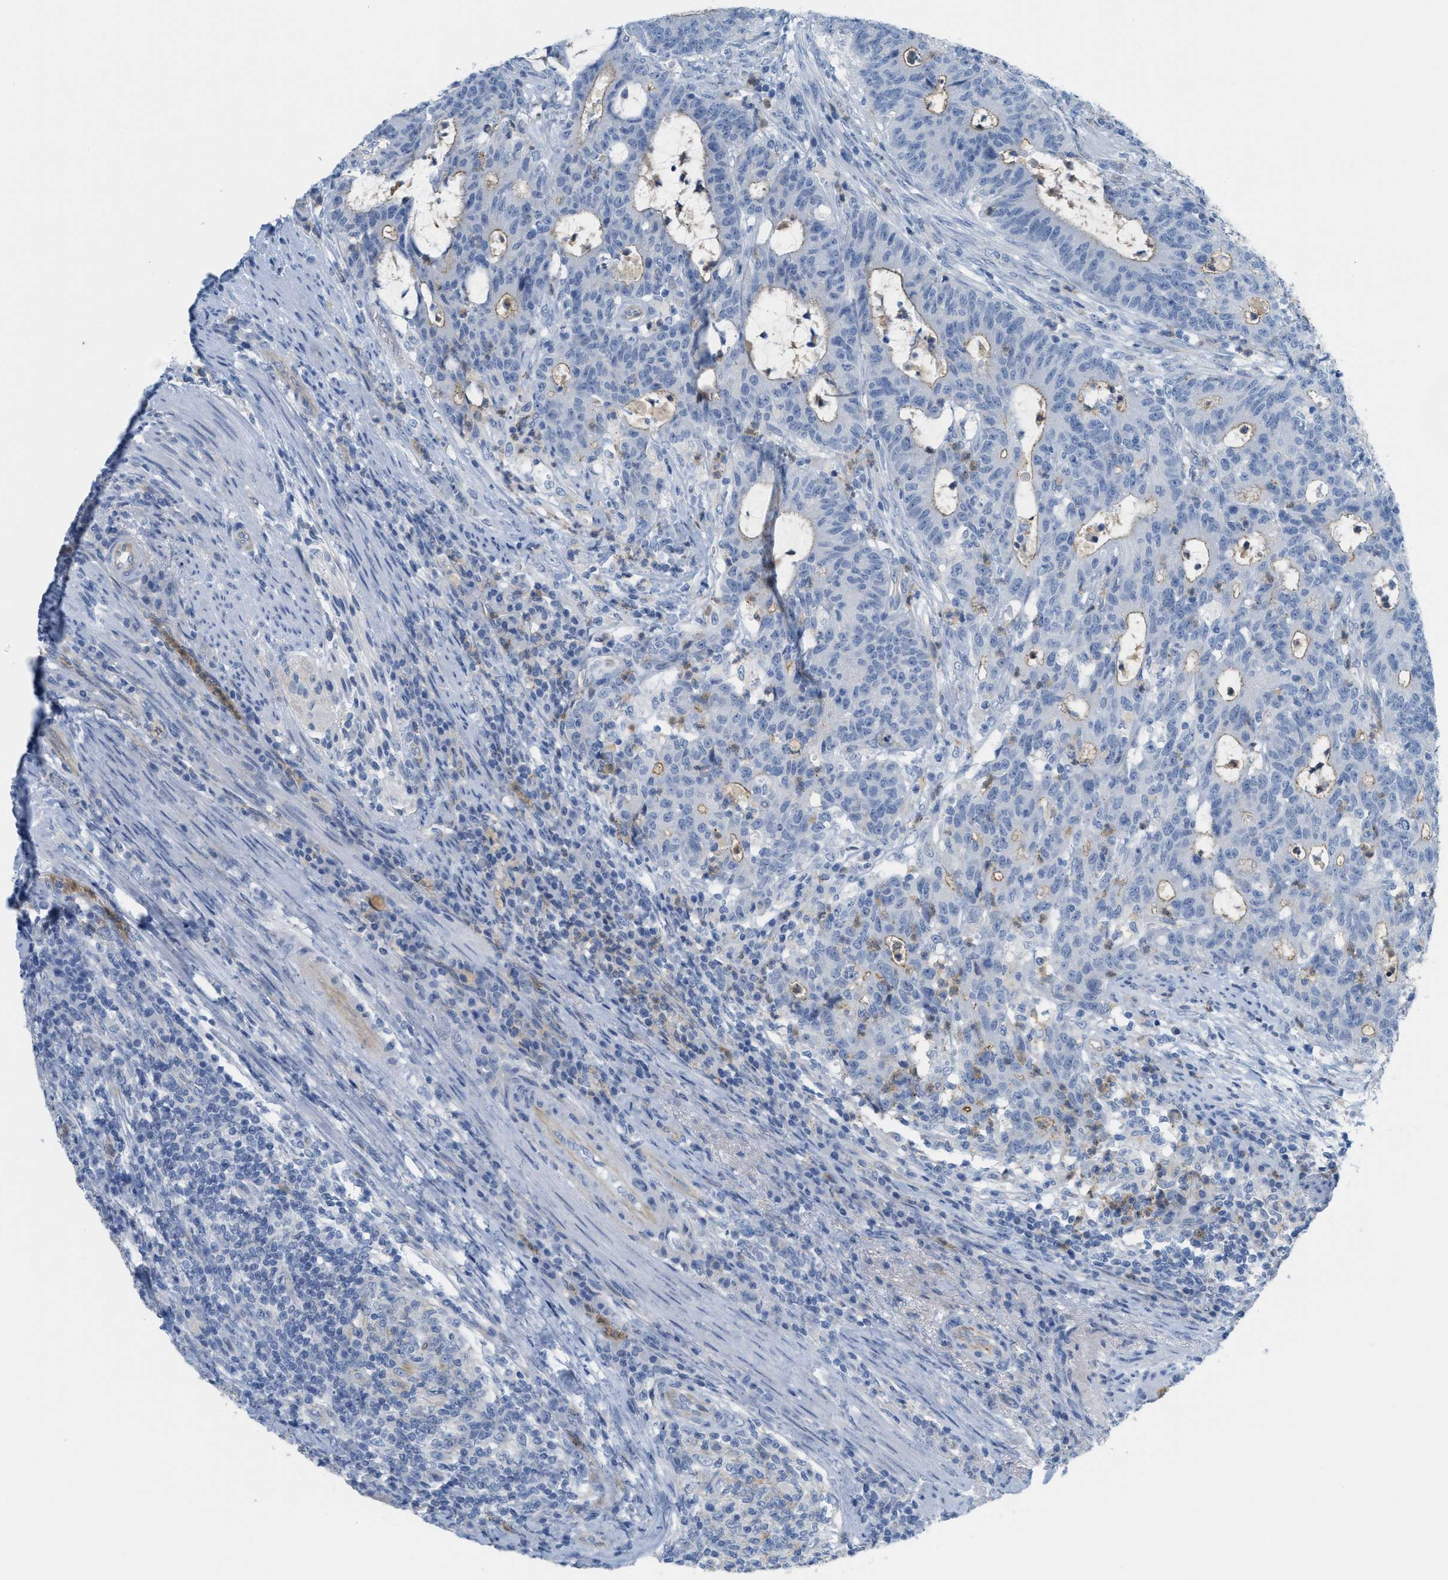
{"staining": {"intensity": "moderate", "quantity": "25%-75%", "location": "cytoplasmic/membranous"}, "tissue": "colorectal cancer", "cell_type": "Tumor cells", "image_type": "cancer", "snomed": [{"axis": "morphology", "description": "Normal tissue, NOS"}, {"axis": "morphology", "description": "Adenocarcinoma, NOS"}, {"axis": "topography", "description": "Colon"}], "caption": "Immunohistochemical staining of colorectal adenocarcinoma displays medium levels of moderate cytoplasmic/membranous expression in about 25%-75% of tumor cells.", "gene": "CRB3", "patient": {"sex": "female", "age": 75}}